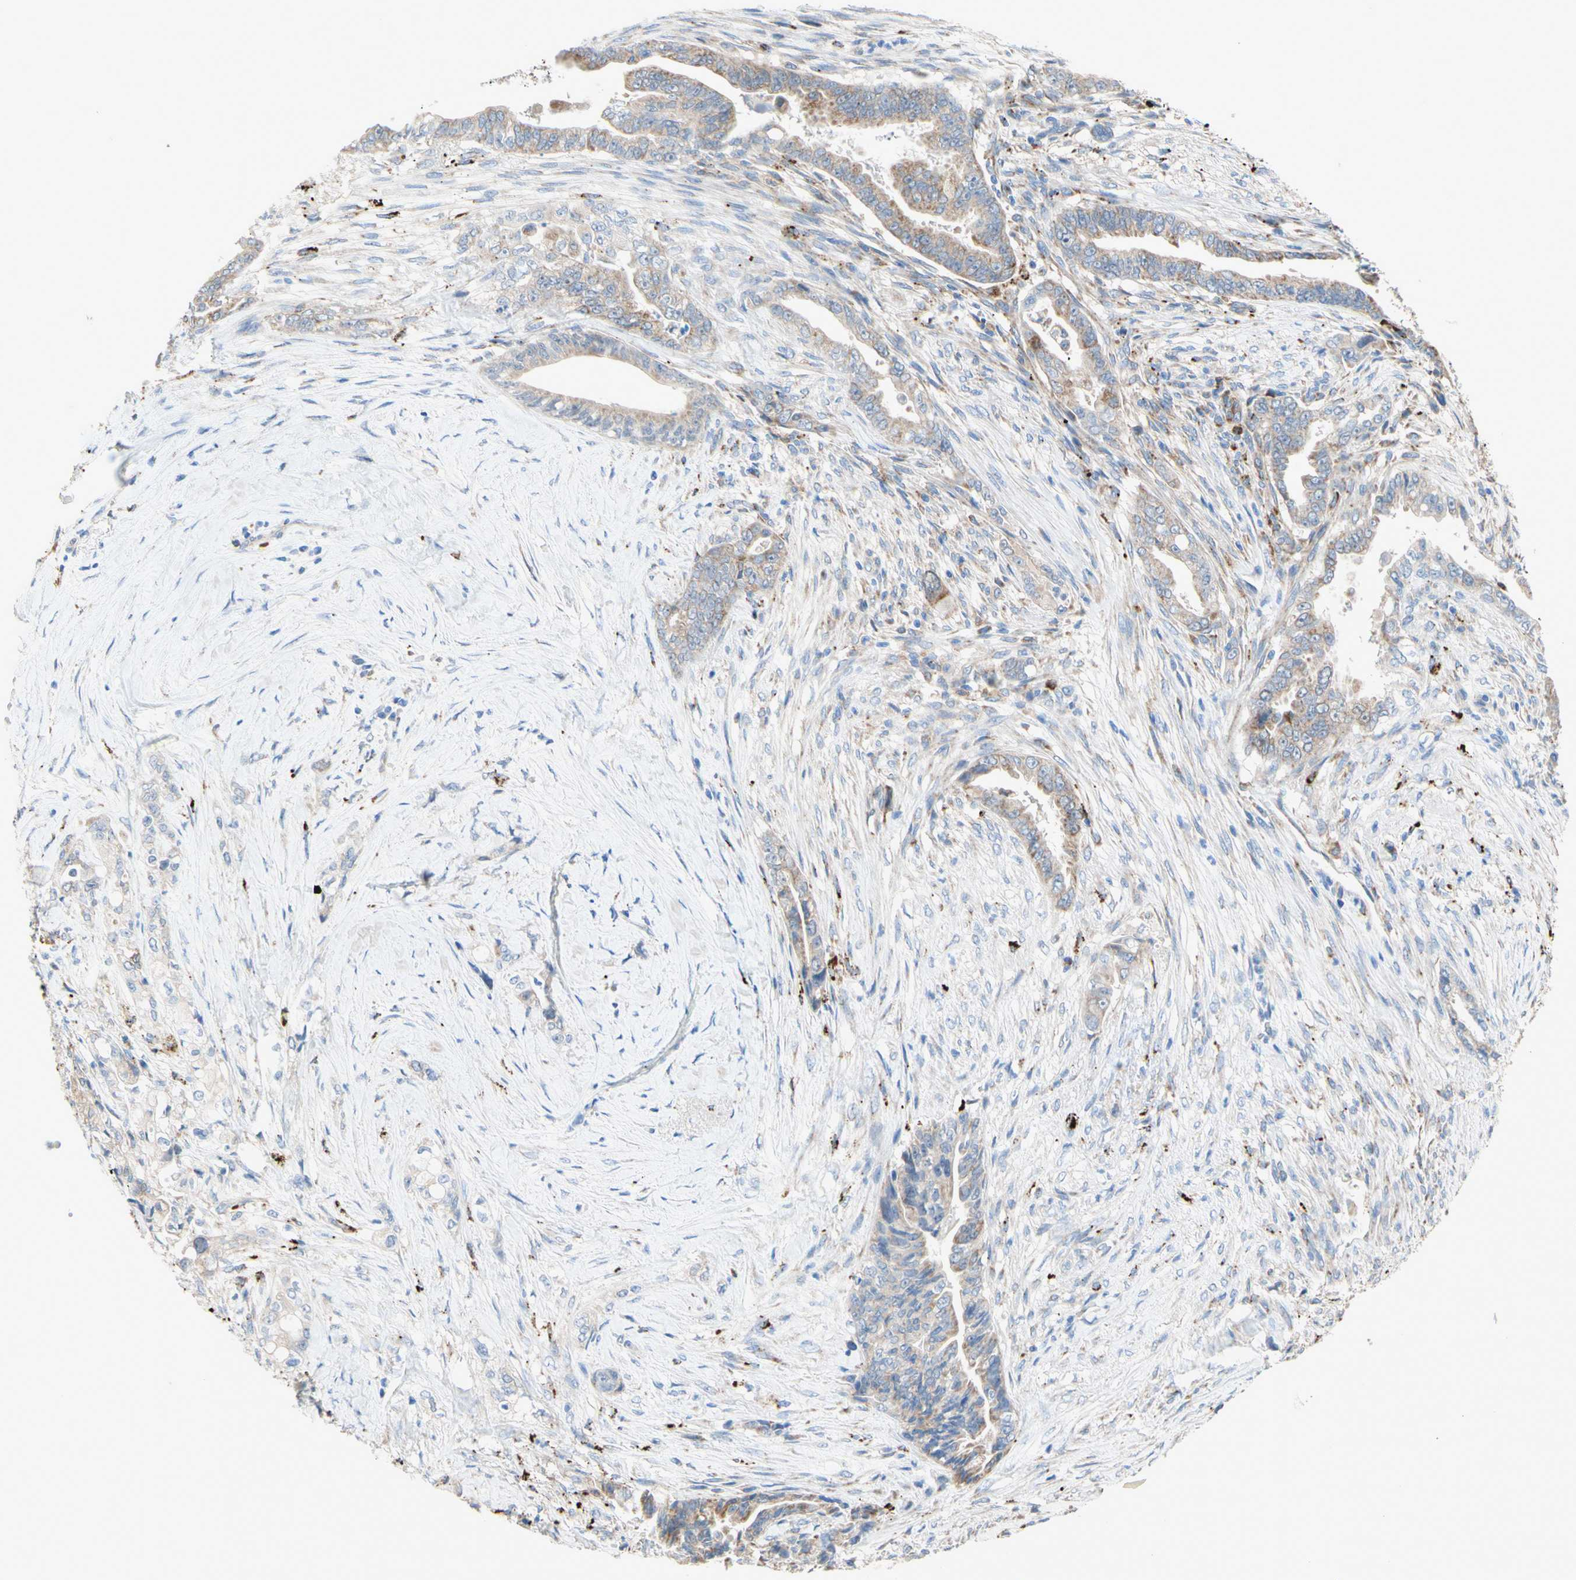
{"staining": {"intensity": "moderate", "quantity": ">75%", "location": "cytoplasmic/membranous"}, "tissue": "pancreatic cancer", "cell_type": "Tumor cells", "image_type": "cancer", "snomed": [{"axis": "morphology", "description": "Adenocarcinoma, NOS"}, {"axis": "topography", "description": "Pancreas"}], "caption": "Moderate cytoplasmic/membranous positivity for a protein is identified in about >75% of tumor cells of pancreatic cancer using IHC.", "gene": "URB2", "patient": {"sex": "male", "age": 70}}